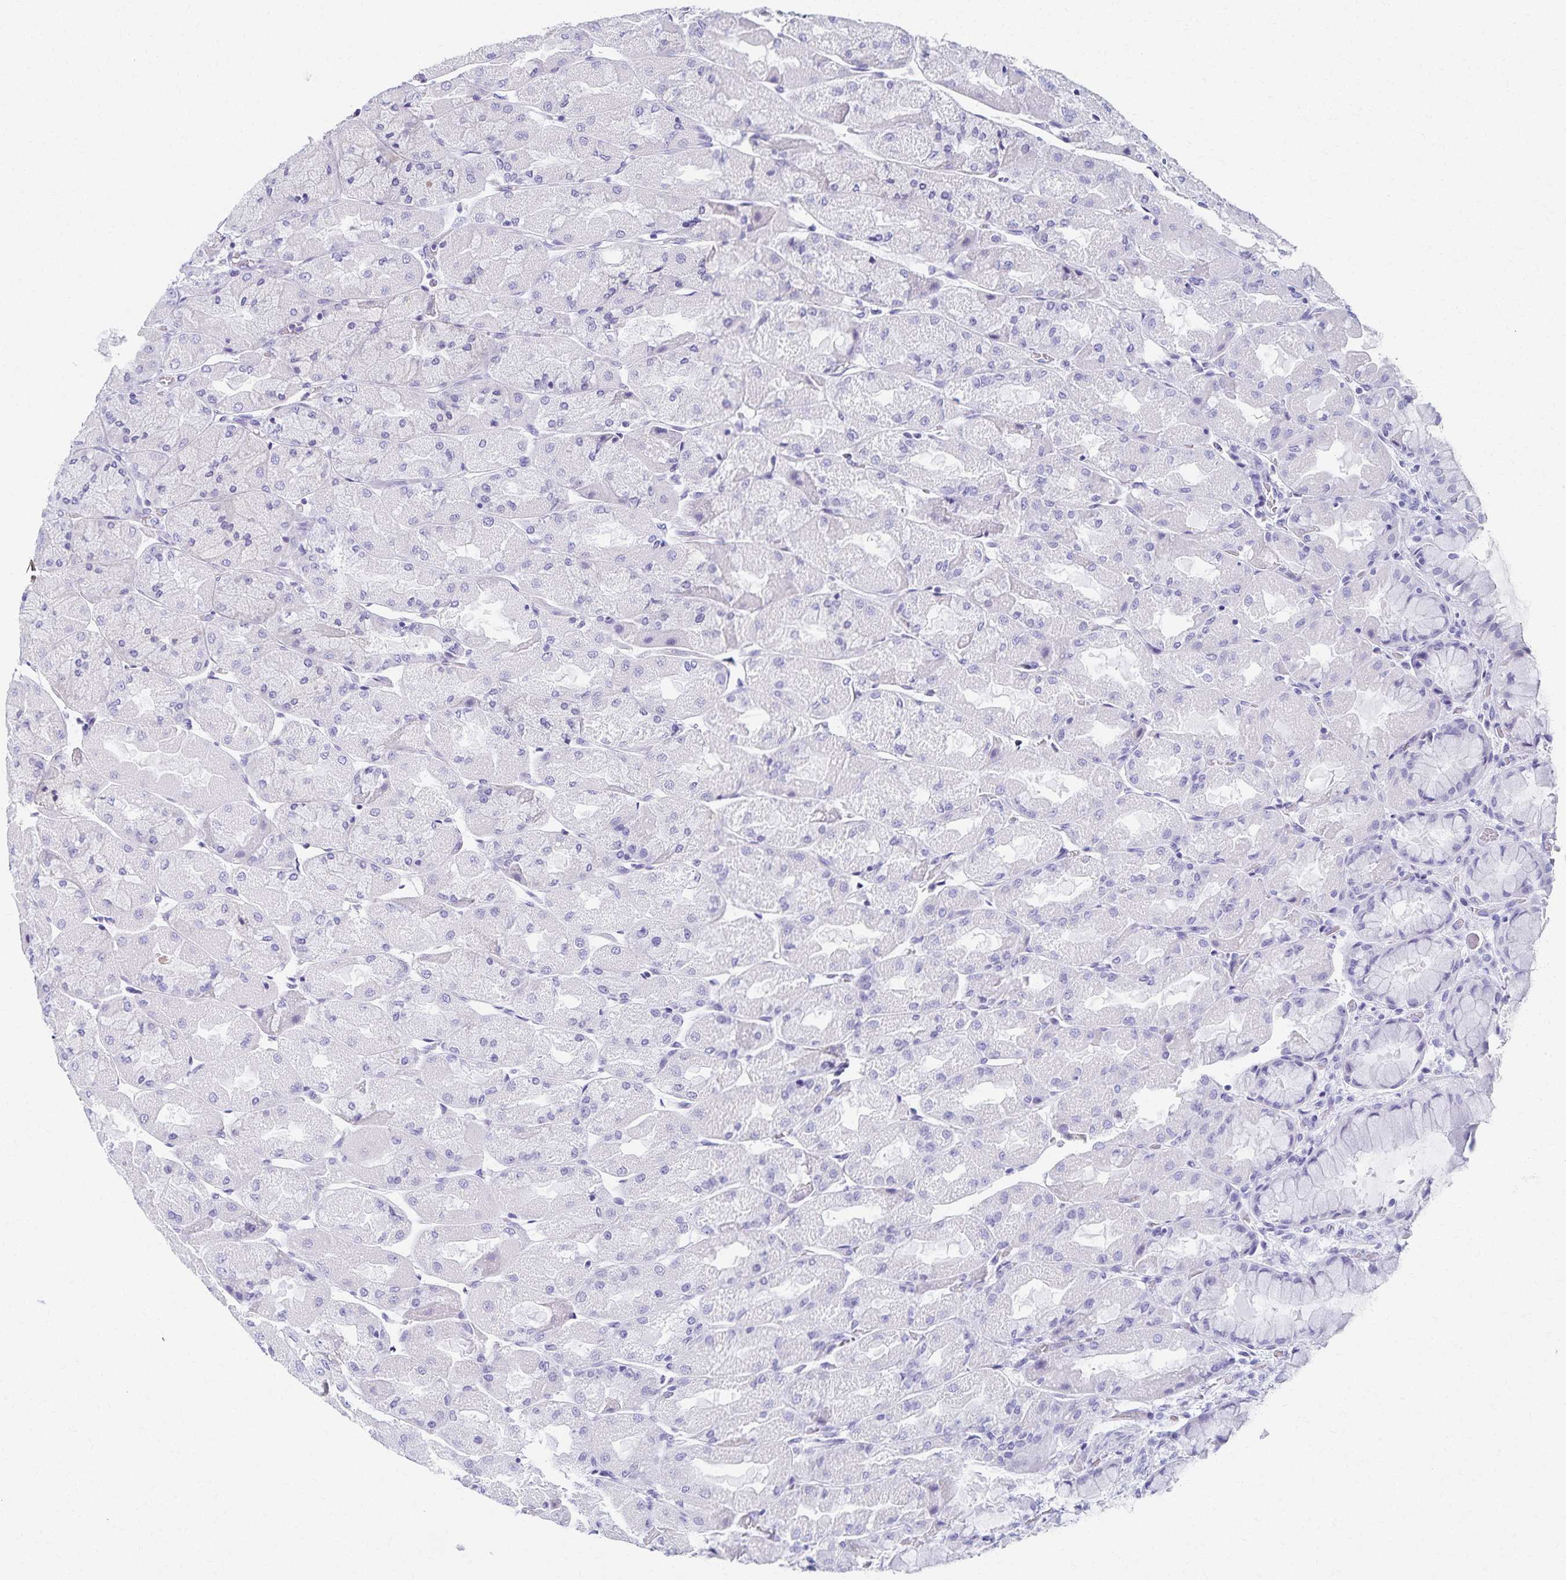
{"staining": {"intensity": "negative", "quantity": "none", "location": "none"}, "tissue": "stomach", "cell_type": "Glandular cells", "image_type": "normal", "snomed": [{"axis": "morphology", "description": "Normal tissue, NOS"}, {"axis": "topography", "description": "Stomach"}], "caption": "An image of human stomach is negative for staining in glandular cells. Brightfield microscopy of IHC stained with DAB (3,3'-diaminobenzidine) (brown) and hematoxylin (blue), captured at high magnification.", "gene": "C2orf50", "patient": {"sex": "female", "age": 61}}